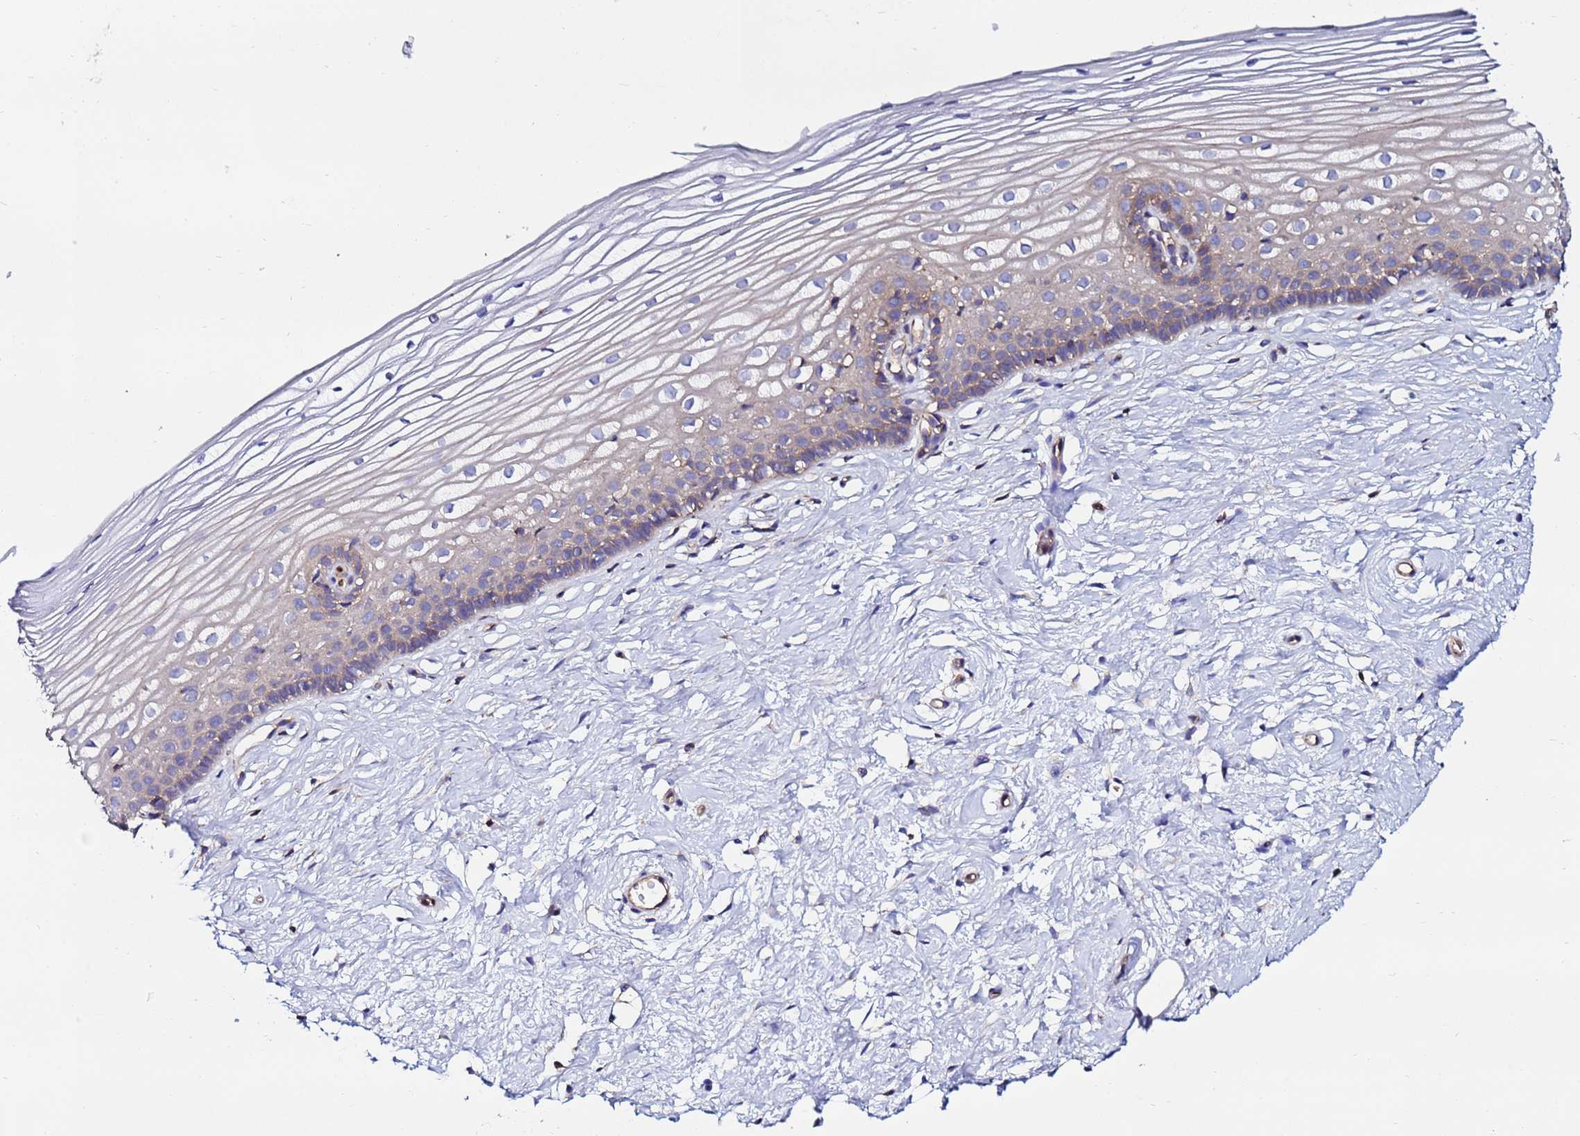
{"staining": {"intensity": "weak", "quantity": "25%-75%", "location": "cytoplasmic/membranous"}, "tissue": "cervix", "cell_type": "Glandular cells", "image_type": "normal", "snomed": [{"axis": "morphology", "description": "Normal tissue, NOS"}, {"axis": "topography", "description": "Cervix"}], "caption": "Protein expression analysis of normal human cervix reveals weak cytoplasmic/membranous expression in approximately 25%-75% of glandular cells. (brown staining indicates protein expression, while blue staining denotes nuclei).", "gene": "POTEE", "patient": {"sex": "female", "age": 40}}